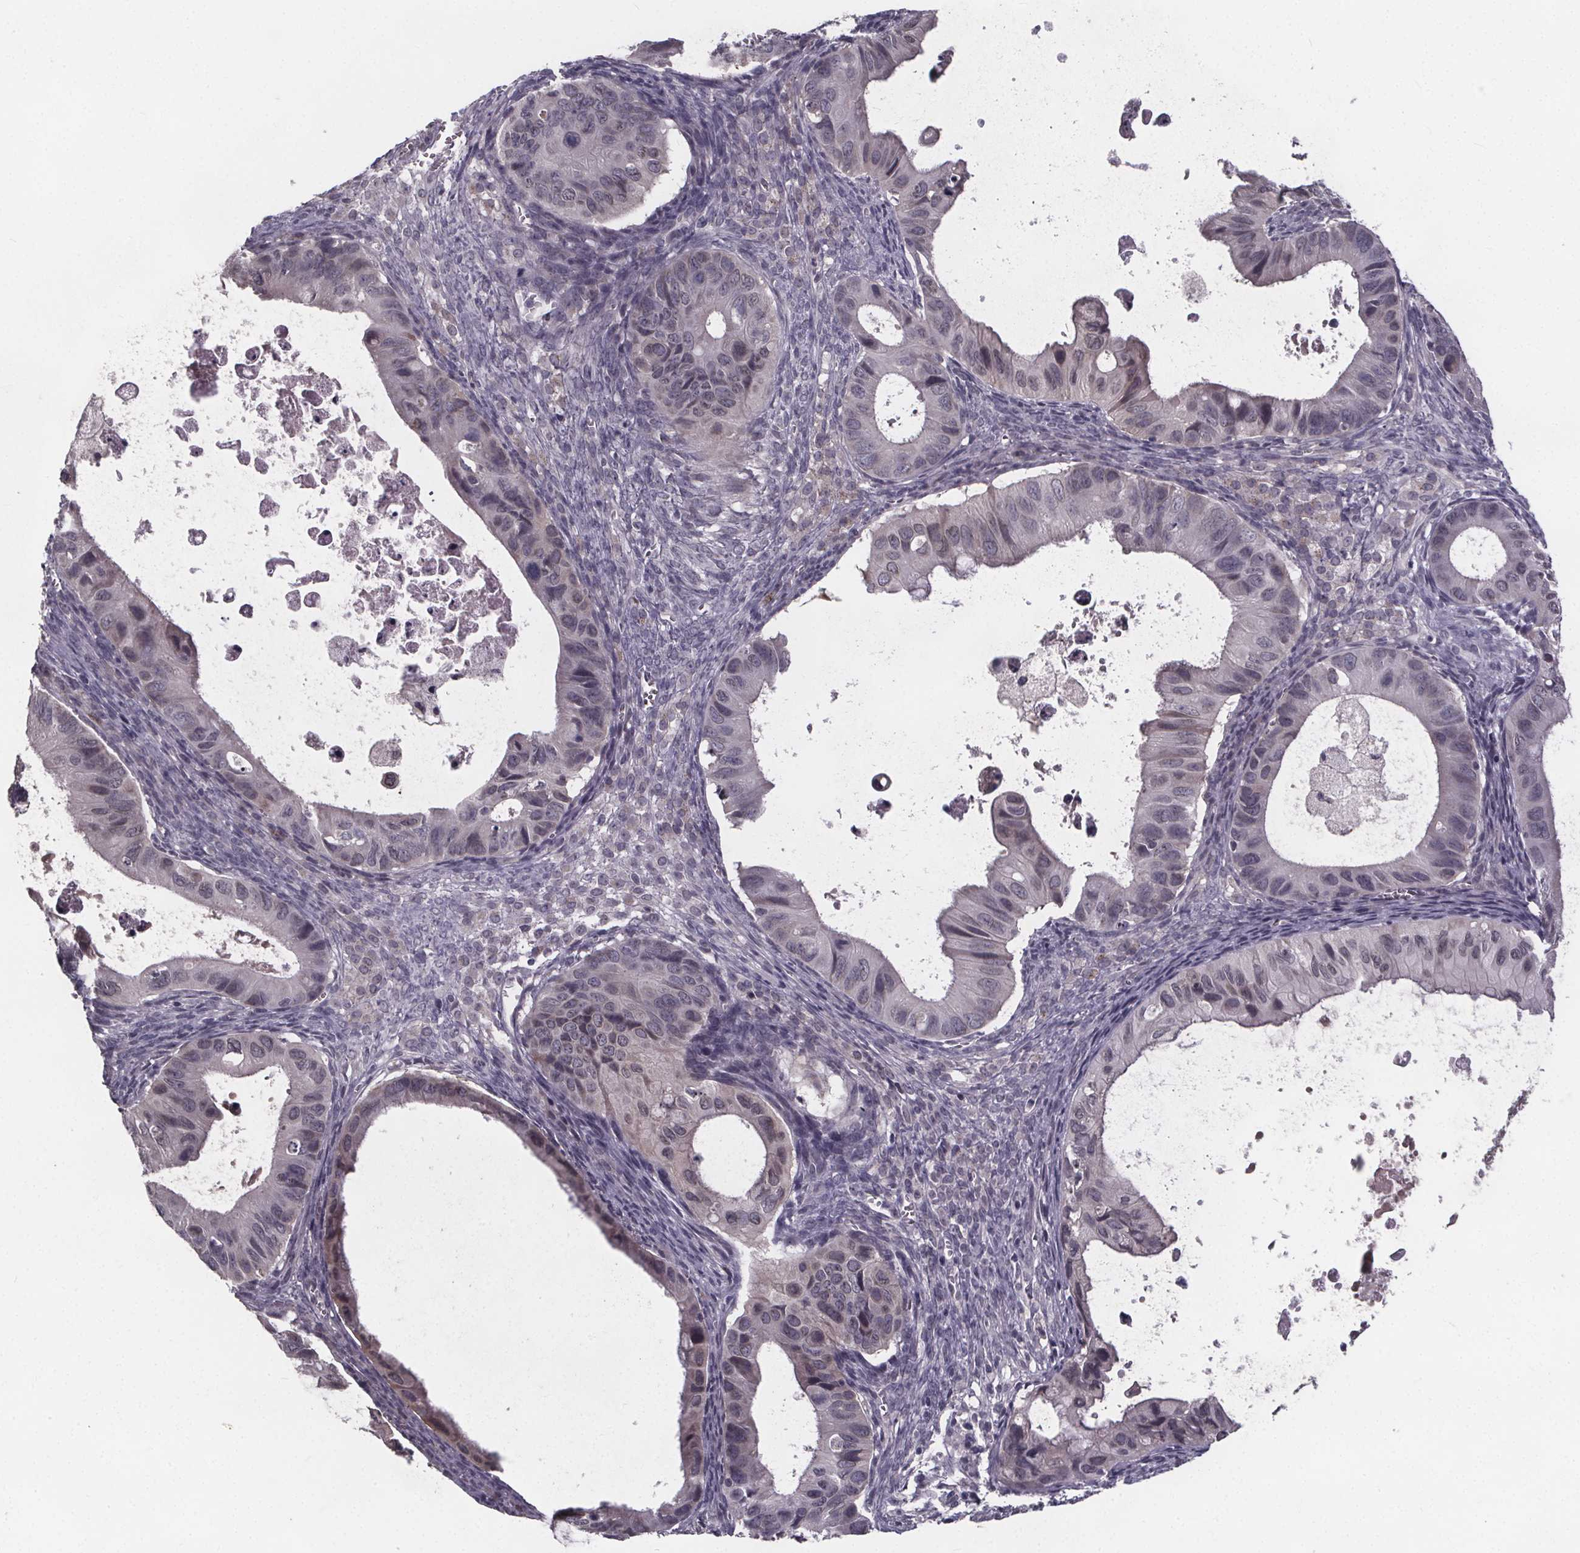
{"staining": {"intensity": "negative", "quantity": "none", "location": "none"}, "tissue": "ovarian cancer", "cell_type": "Tumor cells", "image_type": "cancer", "snomed": [{"axis": "morphology", "description": "Cystadenocarcinoma, mucinous, NOS"}, {"axis": "topography", "description": "Ovary"}], "caption": "High magnification brightfield microscopy of ovarian cancer (mucinous cystadenocarcinoma) stained with DAB (brown) and counterstained with hematoxylin (blue): tumor cells show no significant staining.", "gene": "FAM181B", "patient": {"sex": "female", "age": 64}}